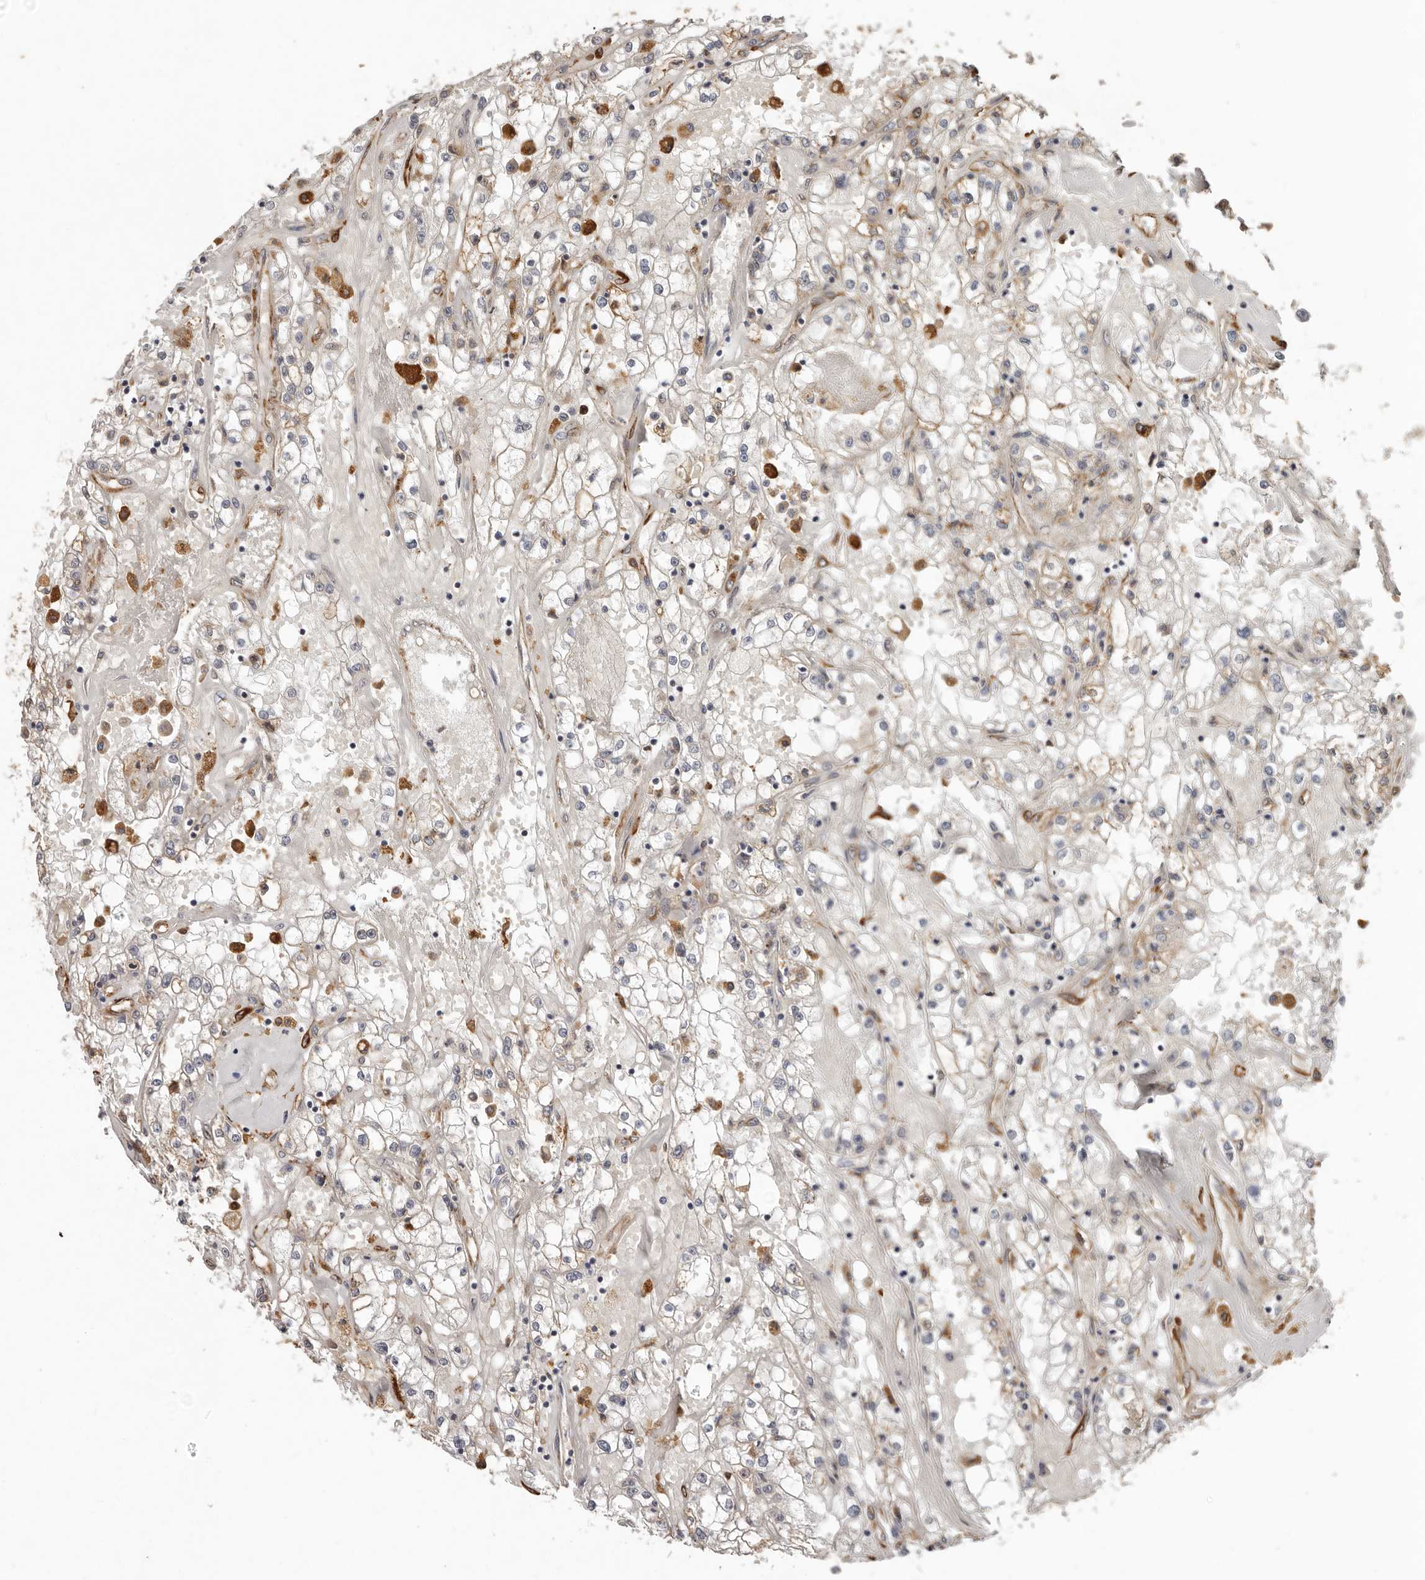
{"staining": {"intensity": "weak", "quantity": "<25%", "location": "cytoplasmic/membranous"}, "tissue": "renal cancer", "cell_type": "Tumor cells", "image_type": "cancer", "snomed": [{"axis": "morphology", "description": "Adenocarcinoma, NOS"}, {"axis": "topography", "description": "Kidney"}], "caption": "The histopathology image shows no staining of tumor cells in adenocarcinoma (renal). (Brightfield microscopy of DAB immunohistochemistry (IHC) at high magnification).", "gene": "RSPO2", "patient": {"sex": "male", "age": 56}}